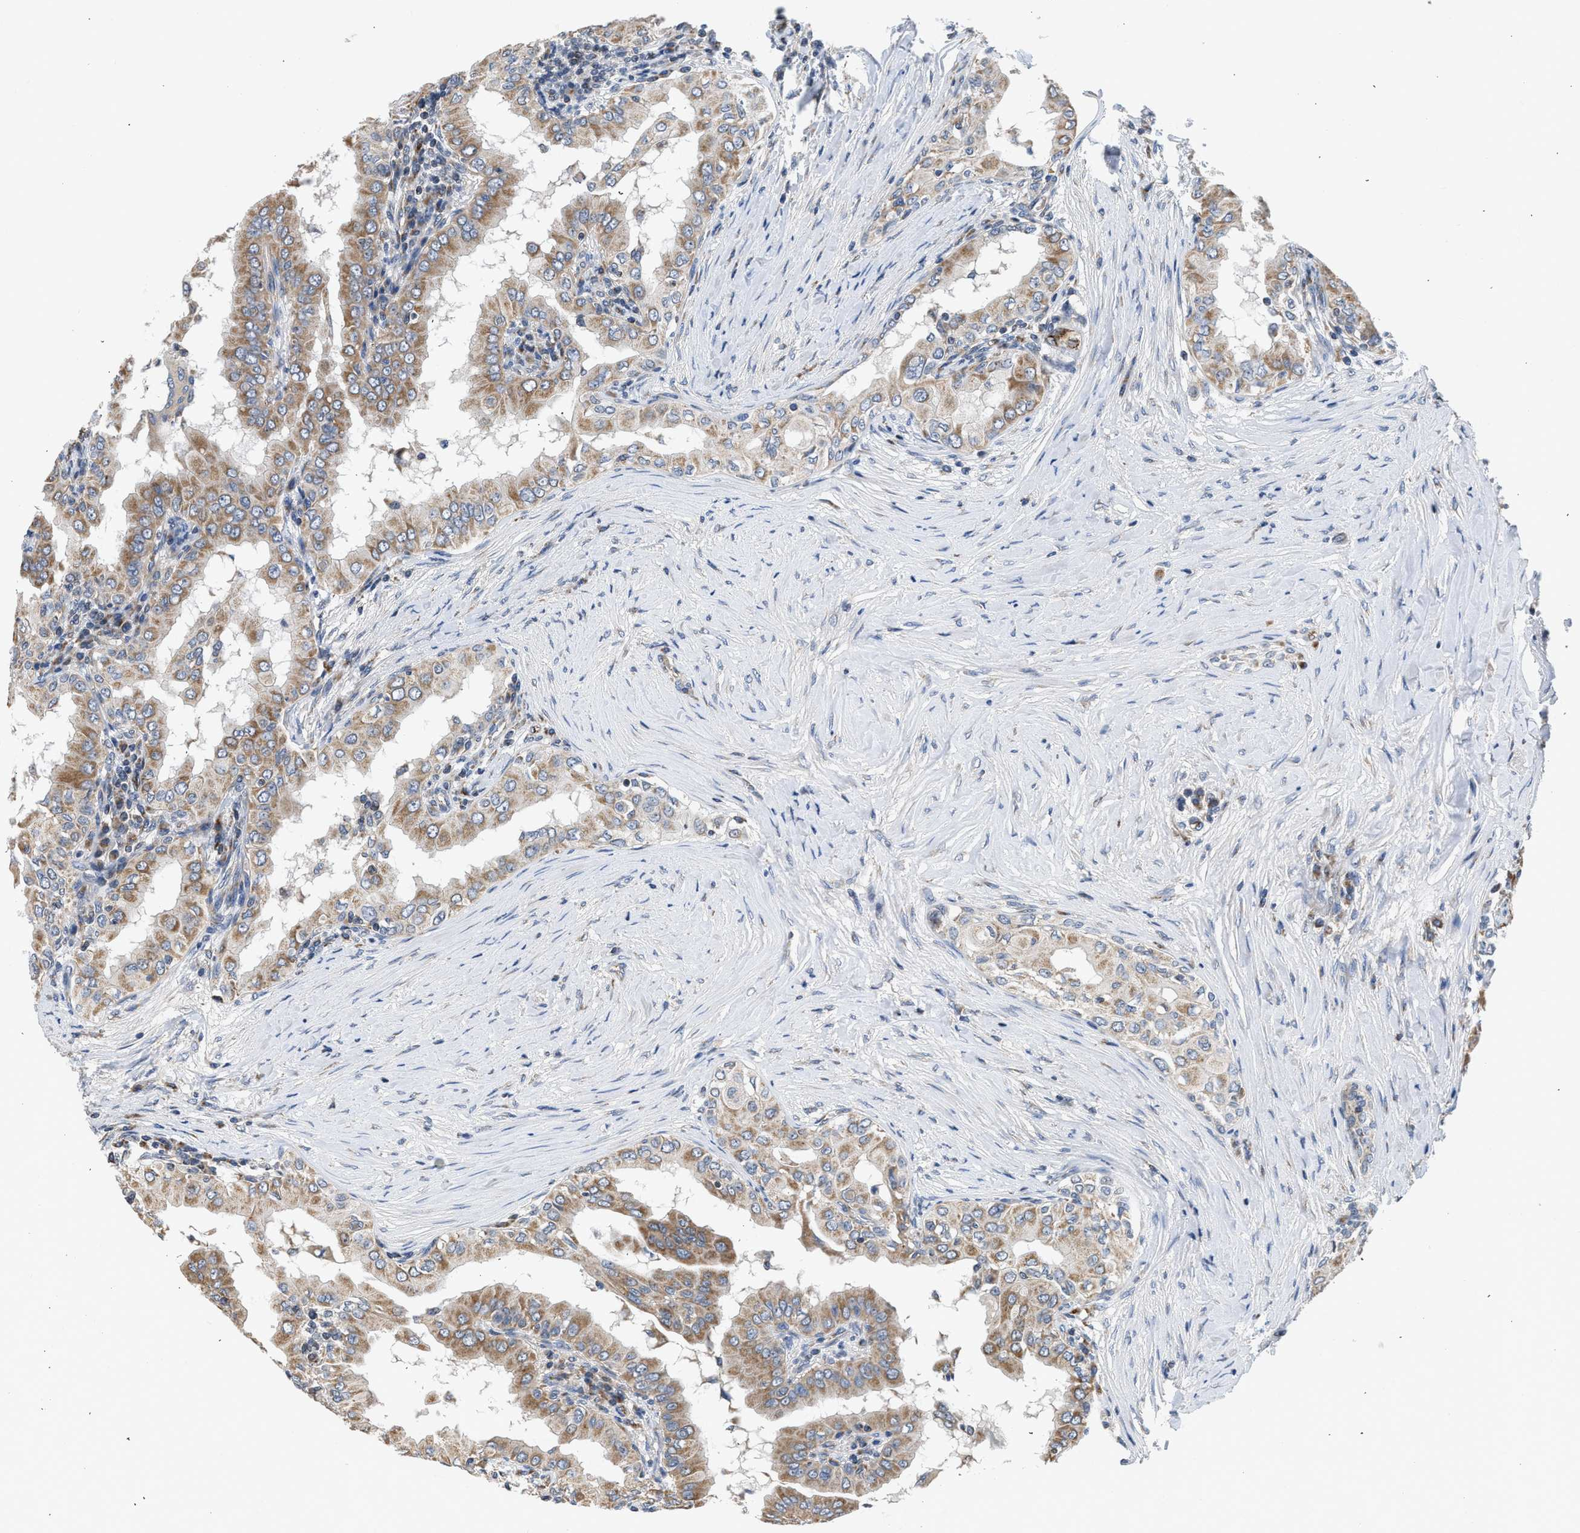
{"staining": {"intensity": "moderate", "quantity": ">75%", "location": "cytoplasmic/membranous"}, "tissue": "thyroid cancer", "cell_type": "Tumor cells", "image_type": "cancer", "snomed": [{"axis": "morphology", "description": "Papillary adenocarcinoma, NOS"}, {"axis": "topography", "description": "Thyroid gland"}], "caption": "Thyroid papillary adenocarcinoma stained with IHC displays moderate cytoplasmic/membranous expression in about >75% of tumor cells. Nuclei are stained in blue.", "gene": "PIM1", "patient": {"sex": "male", "age": 33}}